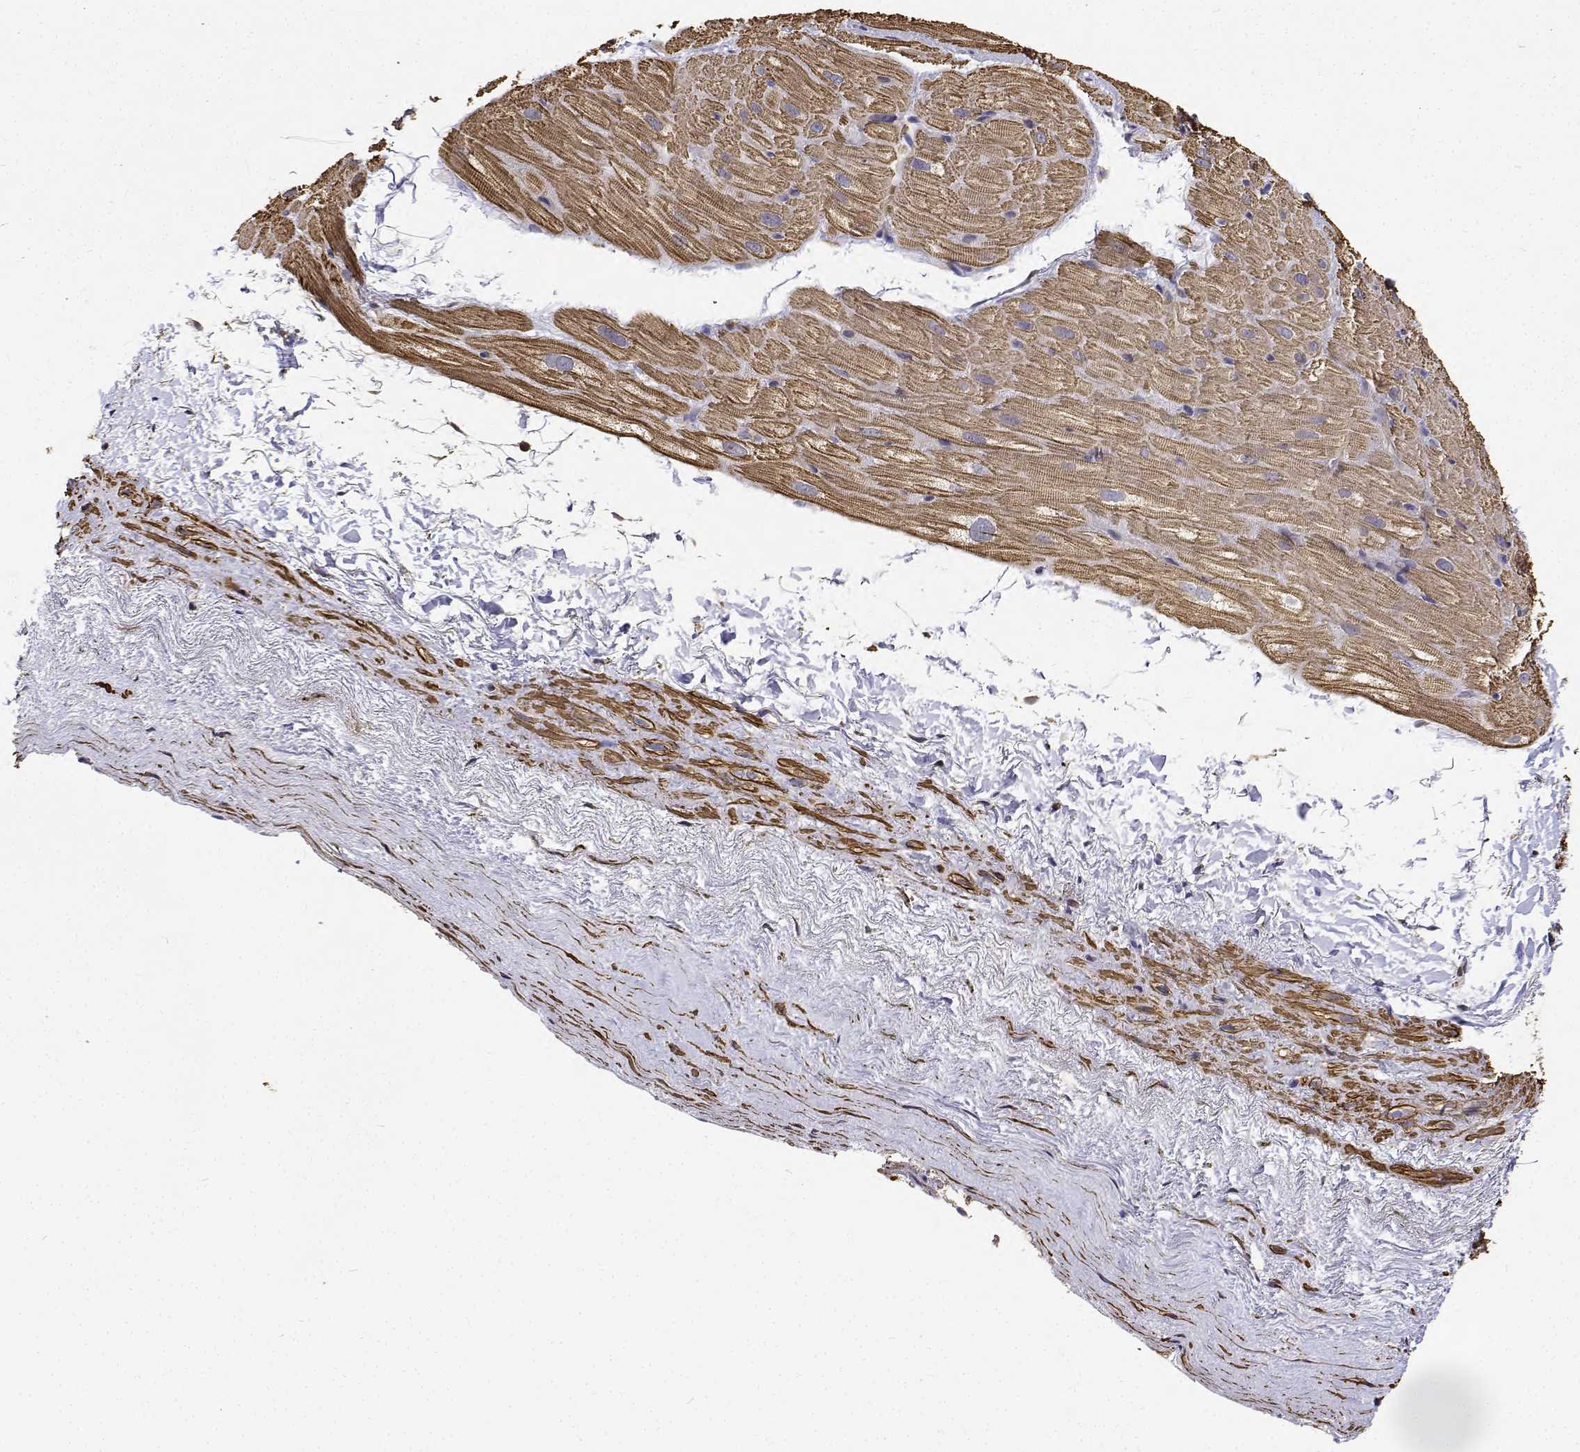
{"staining": {"intensity": "moderate", "quantity": ">75%", "location": "cytoplasmic/membranous"}, "tissue": "heart muscle", "cell_type": "Cardiomyocytes", "image_type": "normal", "snomed": [{"axis": "morphology", "description": "Normal tissue, NOS"}, {"axis": "topography", "description": "Heart"}], "caption": "Heart muscle stained with immunohistochemistry exhibits moderate cytoplasmic/membranous staining in approximately >75% of cardiomyocytes.", "gene": "PCID2", "patient": {"sex": "male", "age": 62}}